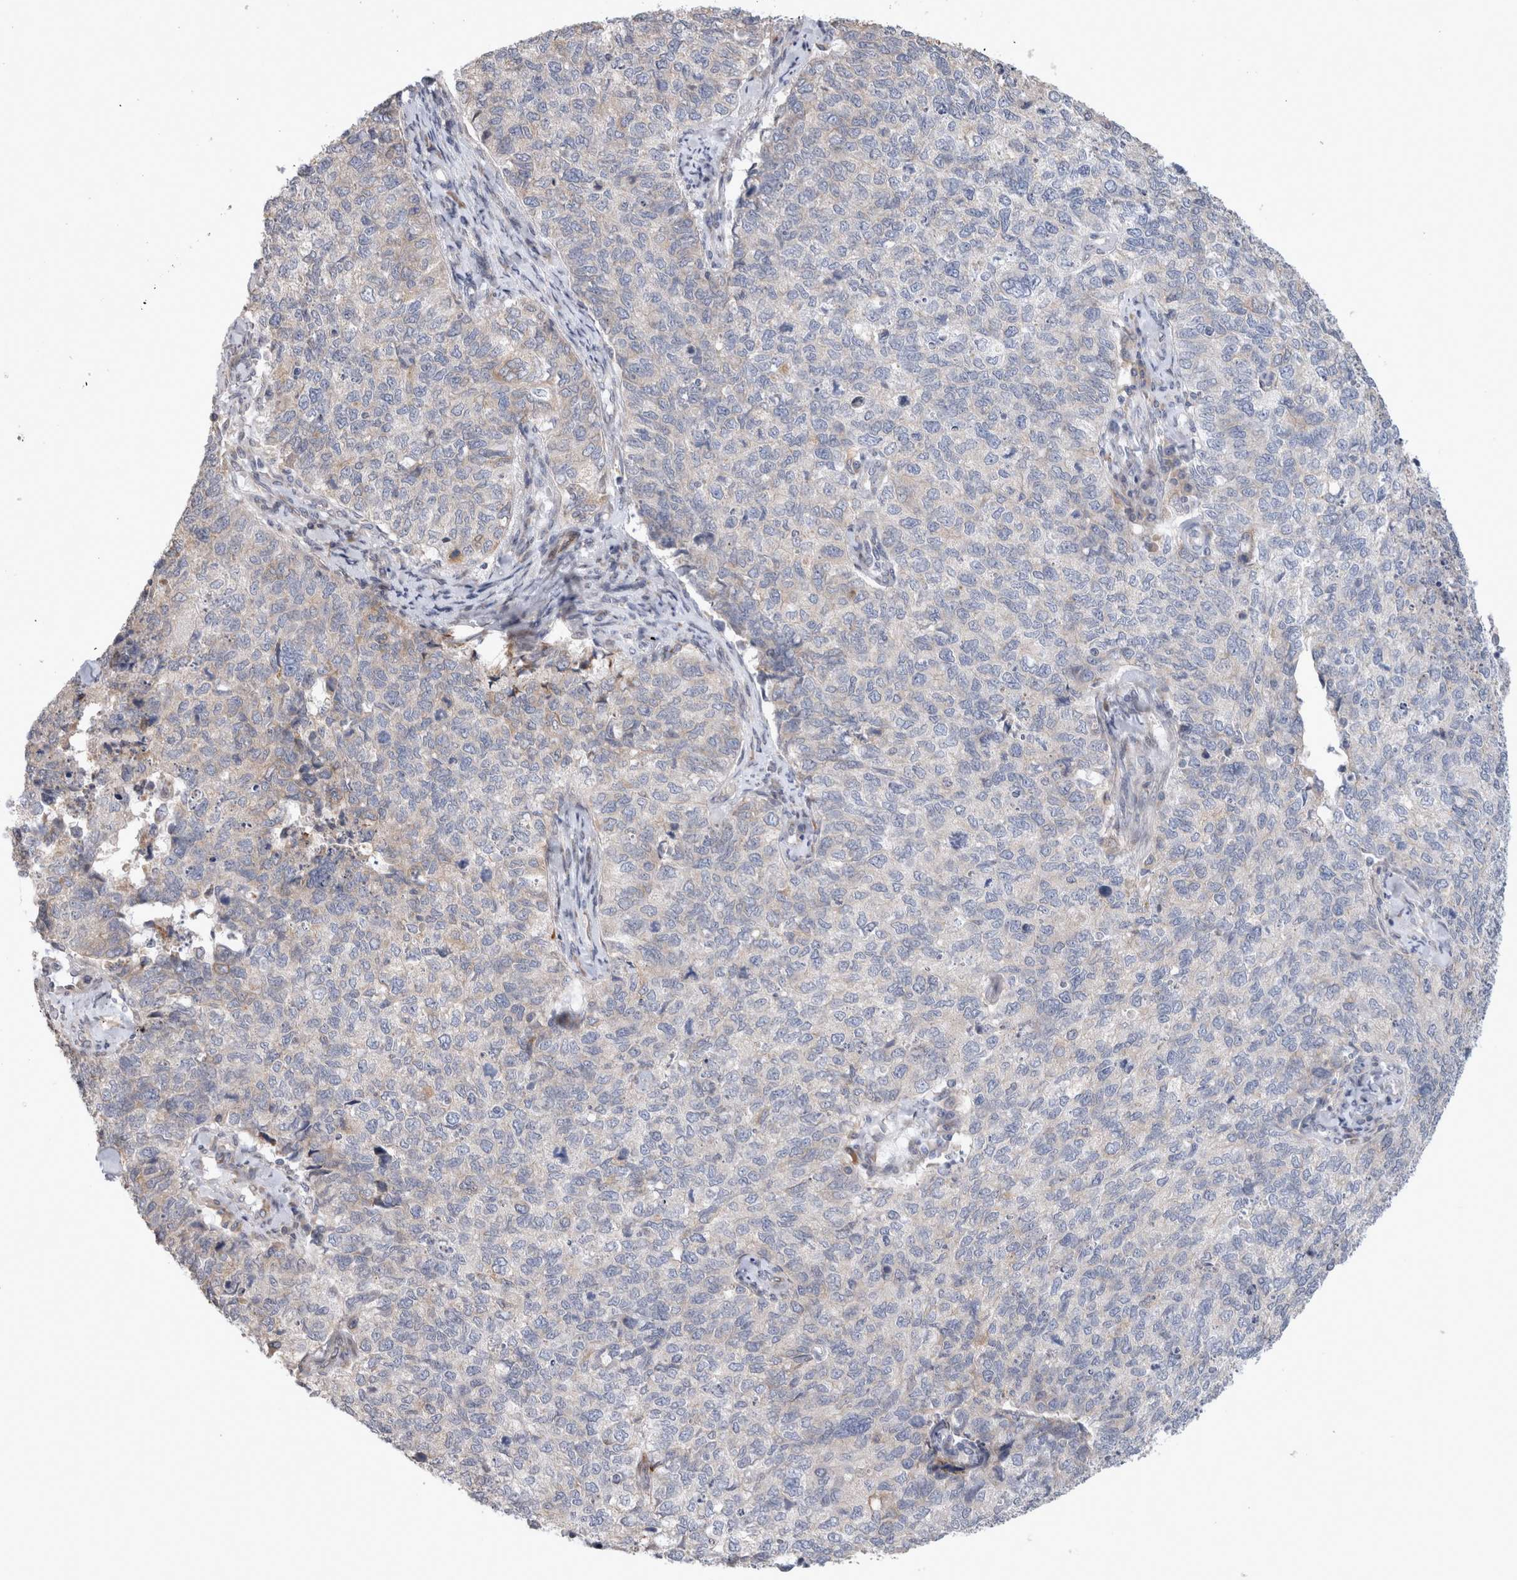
{"staining": {"intensity": "negative", "quantity": "none", "location": "none"}, "tissue": "cervical cancer", "cell_type": "Tumor cells", "image_type": "cancer", "snomed": [{"axis": "morphology", "description": "Squamous cell carcinoma, NOS"}, {"axis": "topography", "description": "Cervix"}], "caption": "IHC of cervical cancer (squamous cell carcinoma) shows no positivity in tumor cells. (DAB (3,3'-diaminobenzidine) IHC with hematoxylin counter stain).", "gene": "TRMT9B", "patient": {"sex": "female", "age": 63}}